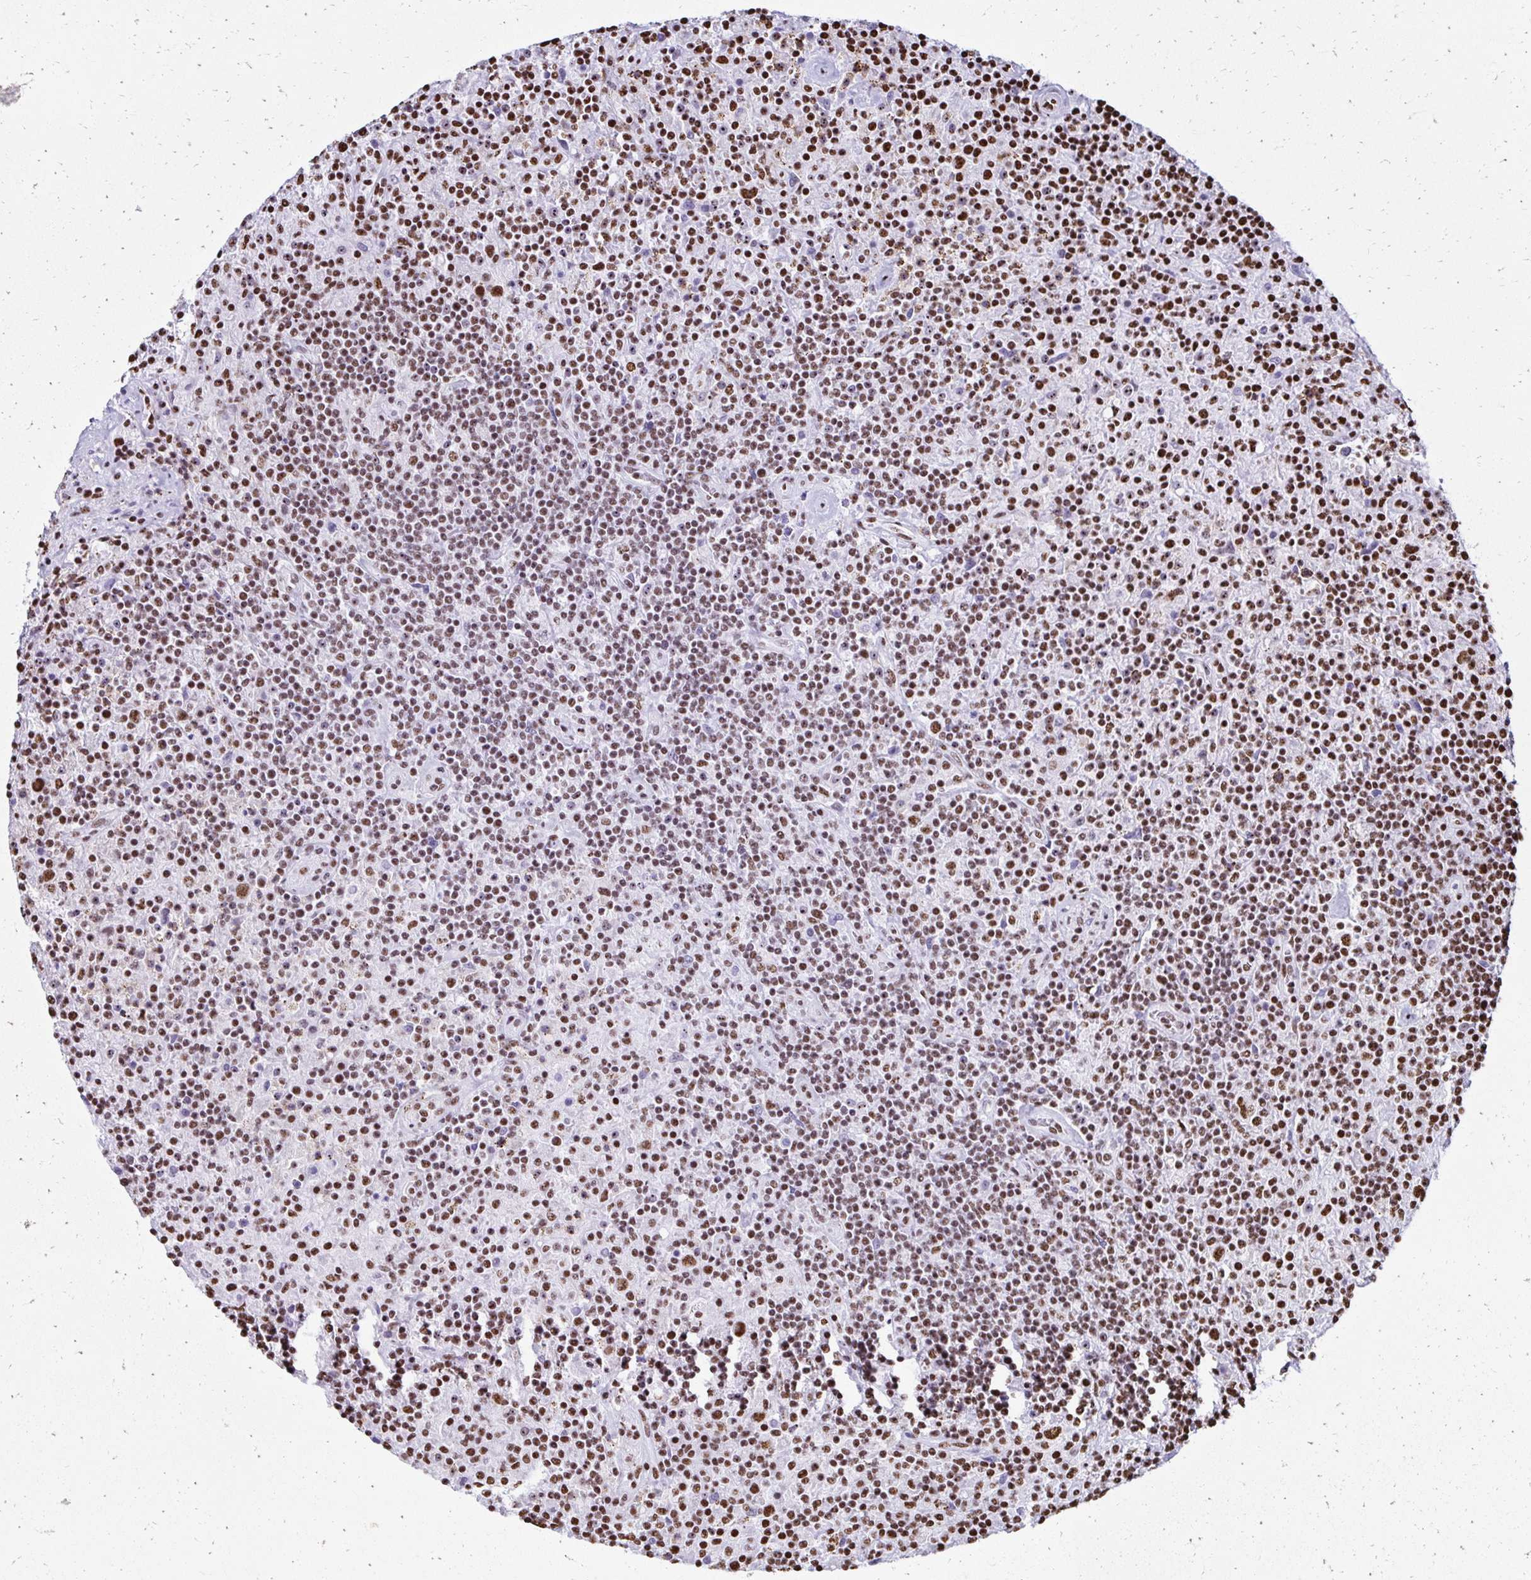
{"staining": {"intensity": "moderate", "quantity": ">75%", "location": "nuclear"}, "tissue": "lymphoma", "cell_type": "Tumor cells", "image_type": "cancer", "snomed": [{"axis": "morphology", "description": "Hodgkin's disease, NOS"}, {"axis": "topography", "description": "Lymph node"}], "caption": "IHC photomicrograph of human lymphoma stained for a protein (brown), which demonstrates medium levels of moderate nuclear positivity in approximately >75% of tumor cells.", "gene": "NONO", "patient": {"sex": "male", "age": 70}}